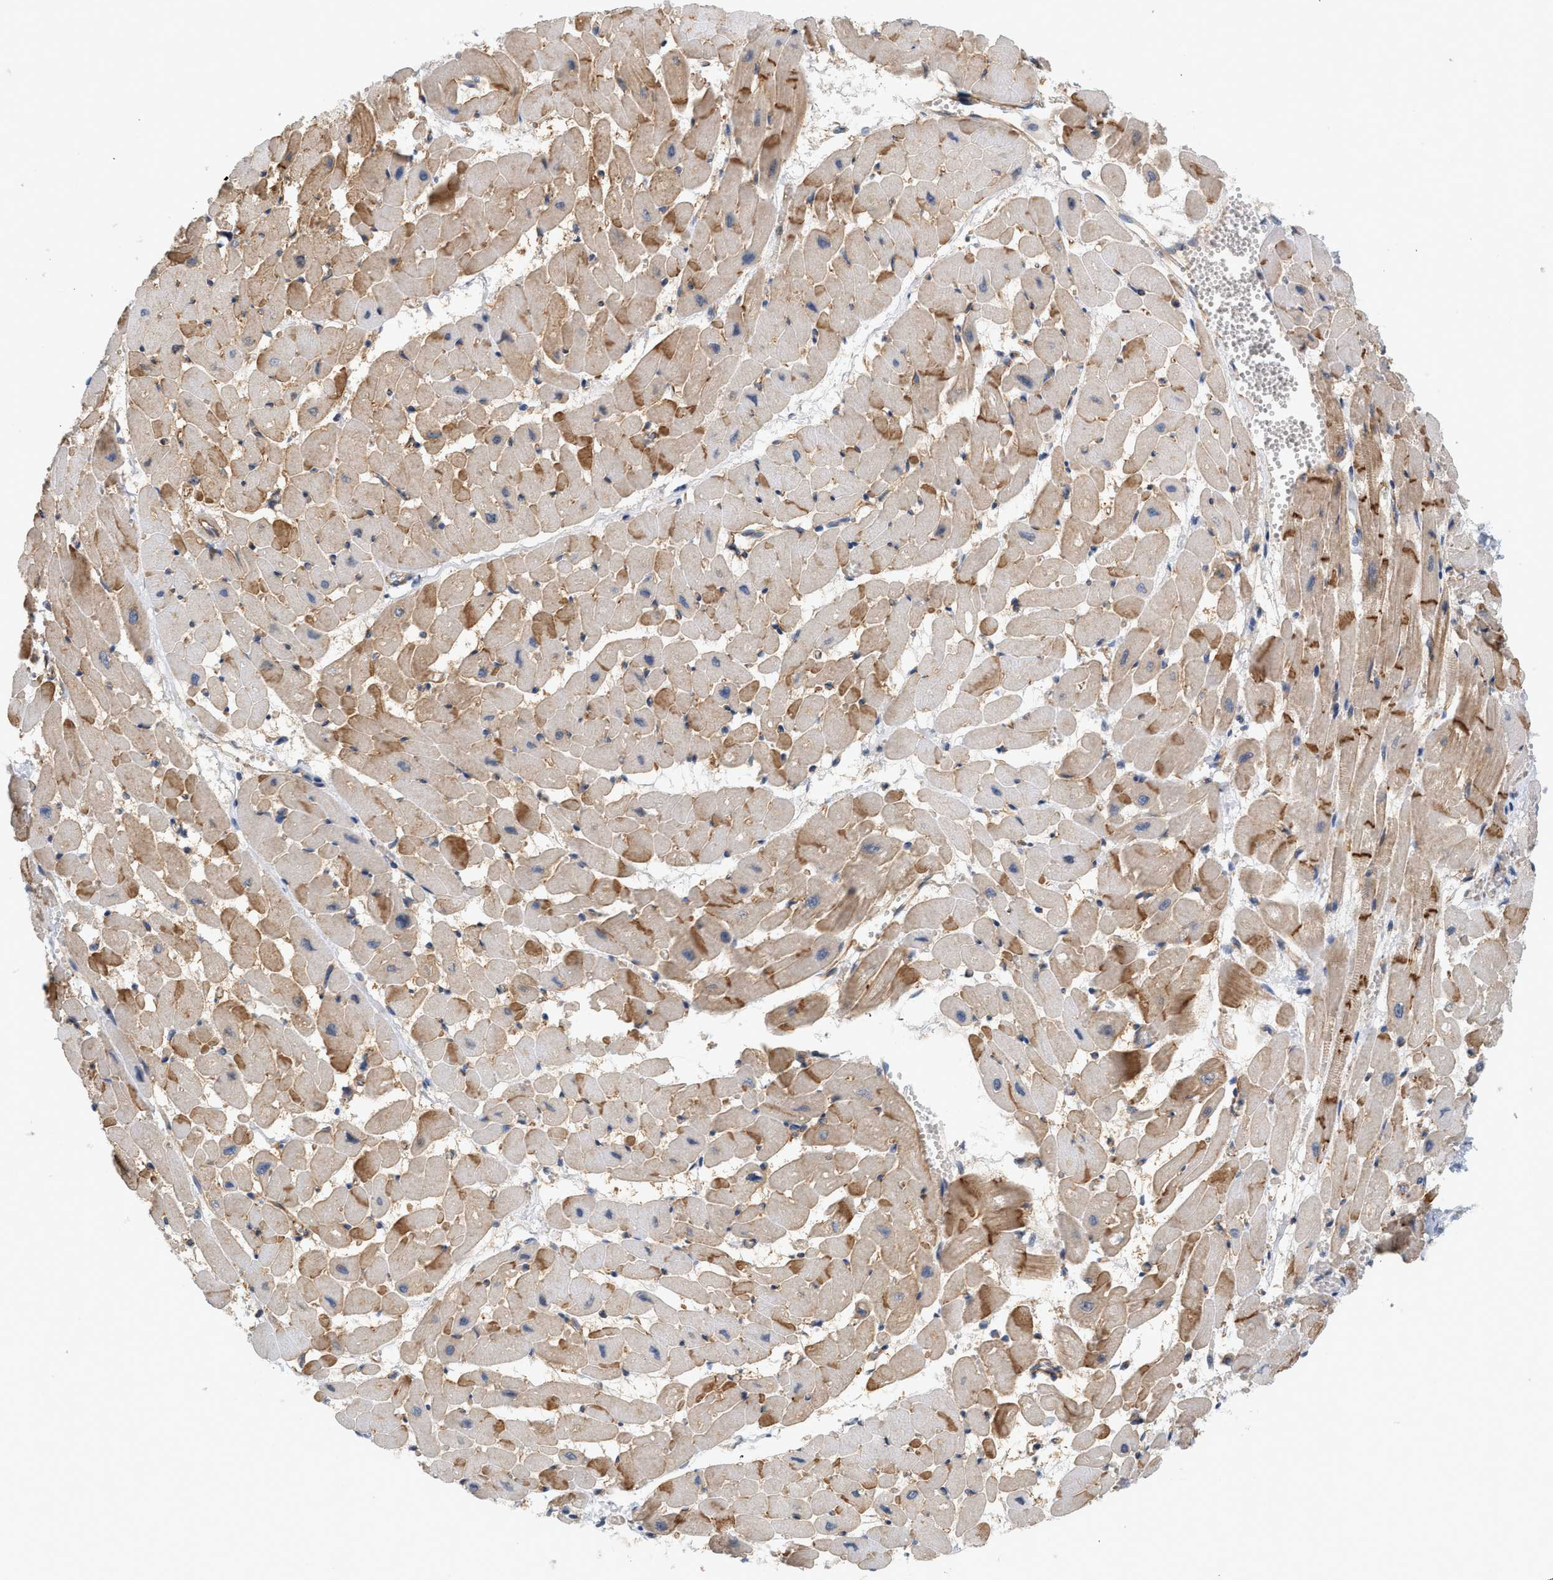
{"staining": {"intensity": "moderate", "quantity": ">75%", "location": "cytoplasmic/membranous"}, "tissue": "heart muscle", "cell_type": "Cardiomyocytes", "image_type": "normal", "snomed": [{"axis": "morphology", "description": "Normal tissue, NOS"}, {"axis": "topography", "description": "Heart"}], "caption": "Immunohistochemistry of unremarkable human heart muscle displays medium levels of moderate cytoplasmic/membranous positivity in about >75% of cardiomyocytes. (DAB (3,3'-diaminobenzidine) = brown stain, brightfield microscopy at high magnification).", "gene": "CTXN1", "patient": {"sex": "male", "age": 45}}